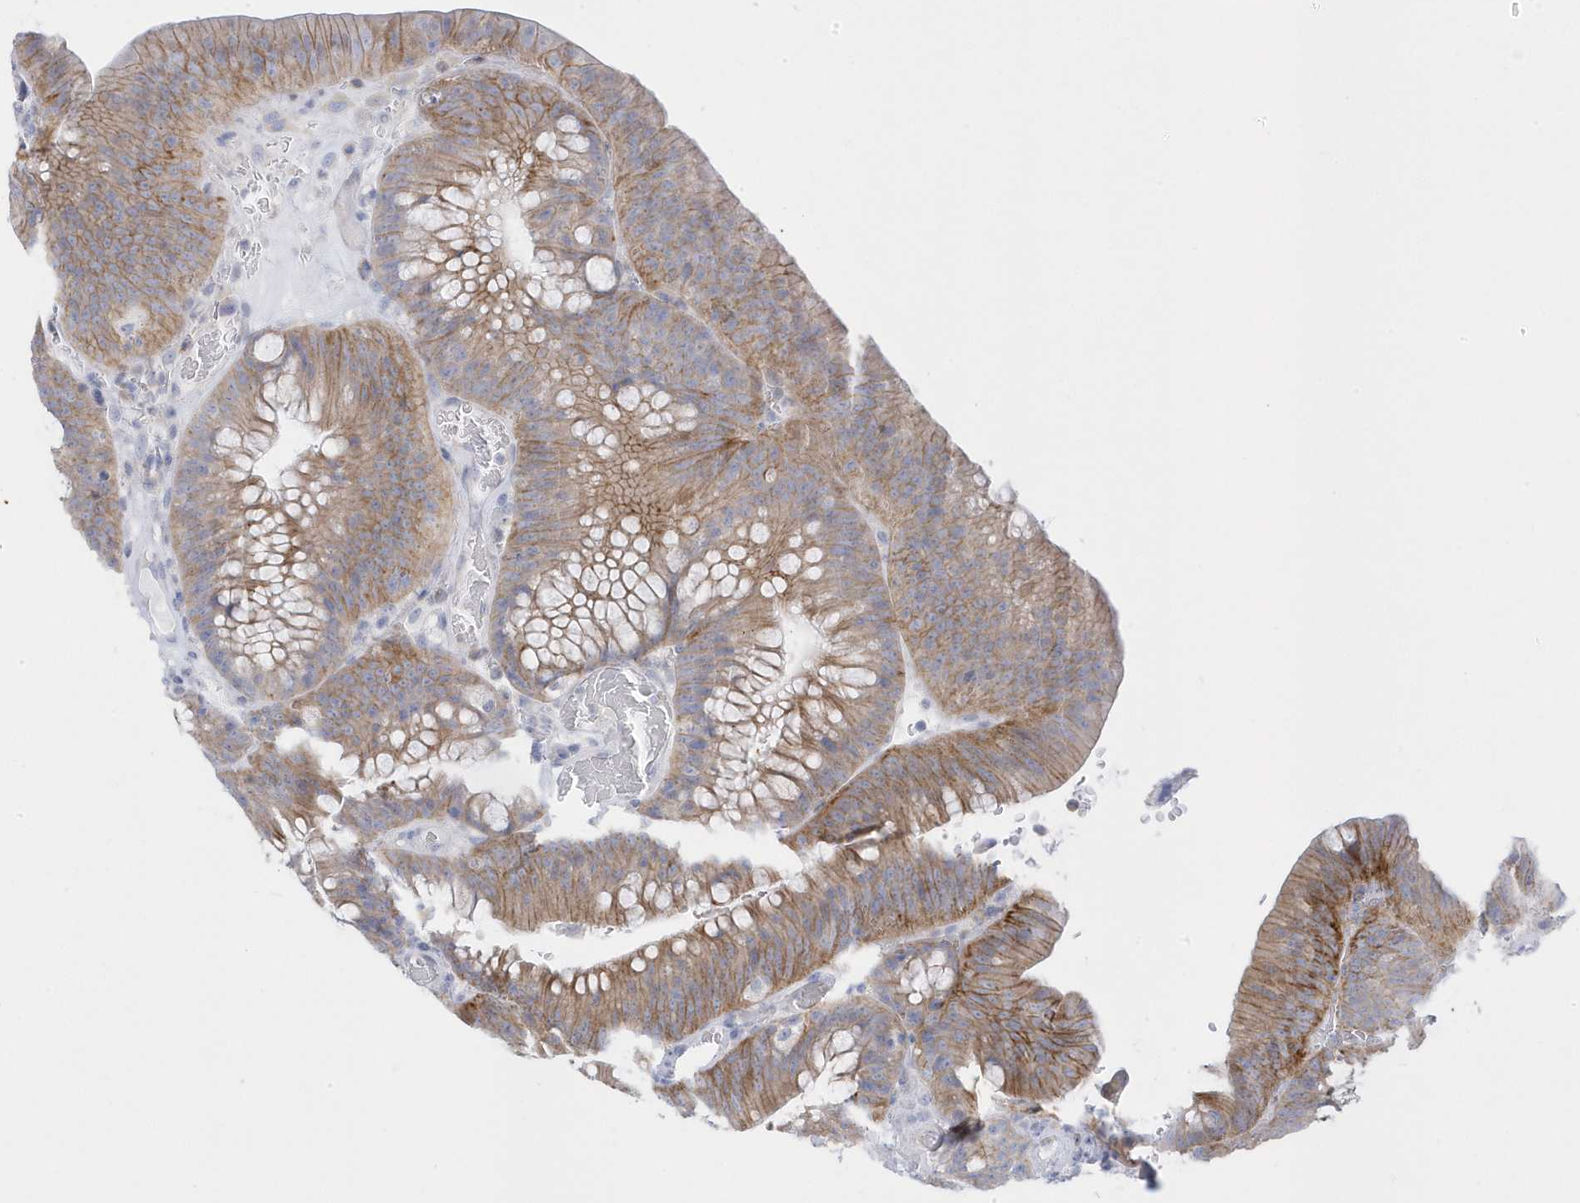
{"staining": {"intensity": "moderate", "quantity": "25%-75%", "location": "cytoplasmic/membranous"}, "tissue": "colorectal cancer", "cell_type": "Tumor cells", "image_type": "cancer", "snomed": [{"axis": "morphology", "description": "Normal tissue, NOS"}, {"axis": "topography", "description": "Colon"}], "caption": "Colorectal cancer stained with DAB (3,3'-diaminobenzidine) immunohistochemistry displays medium levels of moderate cytoplasmic/membranous expression in approximately 25%-75% of tumor cells.", "gene": "ANAPC1", "patient": {"sex": "female", "age": 82}}